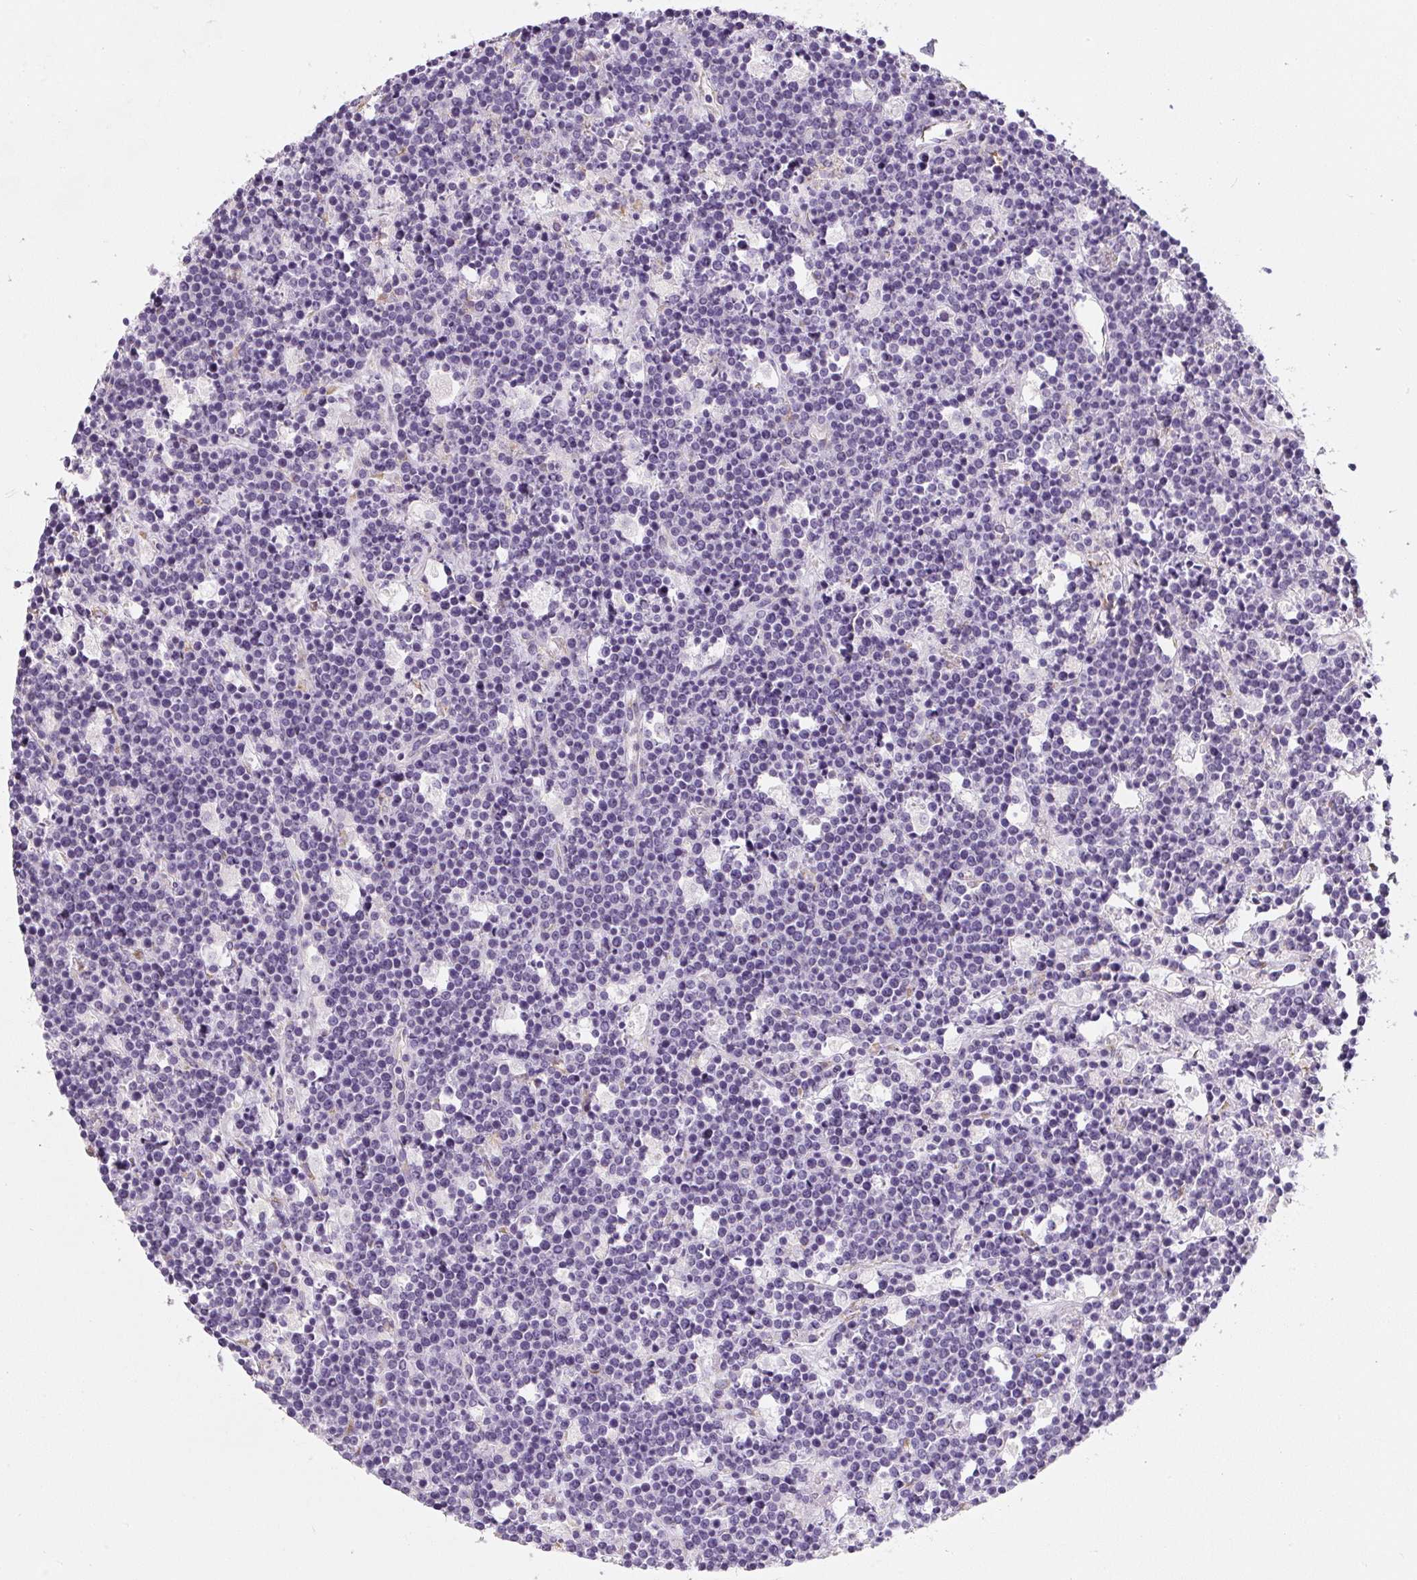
{"staining": {"intensity": "negative", "quantity": "none", "location": "none"}, "tissue": "lymphoma", "cell_type": "Tumor cells", "image_type": "cancer", "snomed": [{"axis": "morphology", "description": "Malignant lymphoma, non-Hodgkin's type, High grade"}, {"axis": "topography", "description": "Ovary"}], "caption": "DAB (3,3'-diaminobenzidine) immunohistochemical staining of lymphoma reveals no significant expression in tumor cells.", "gene": "PWWP3B", "patient": {"sex": "female", "age": 56}}